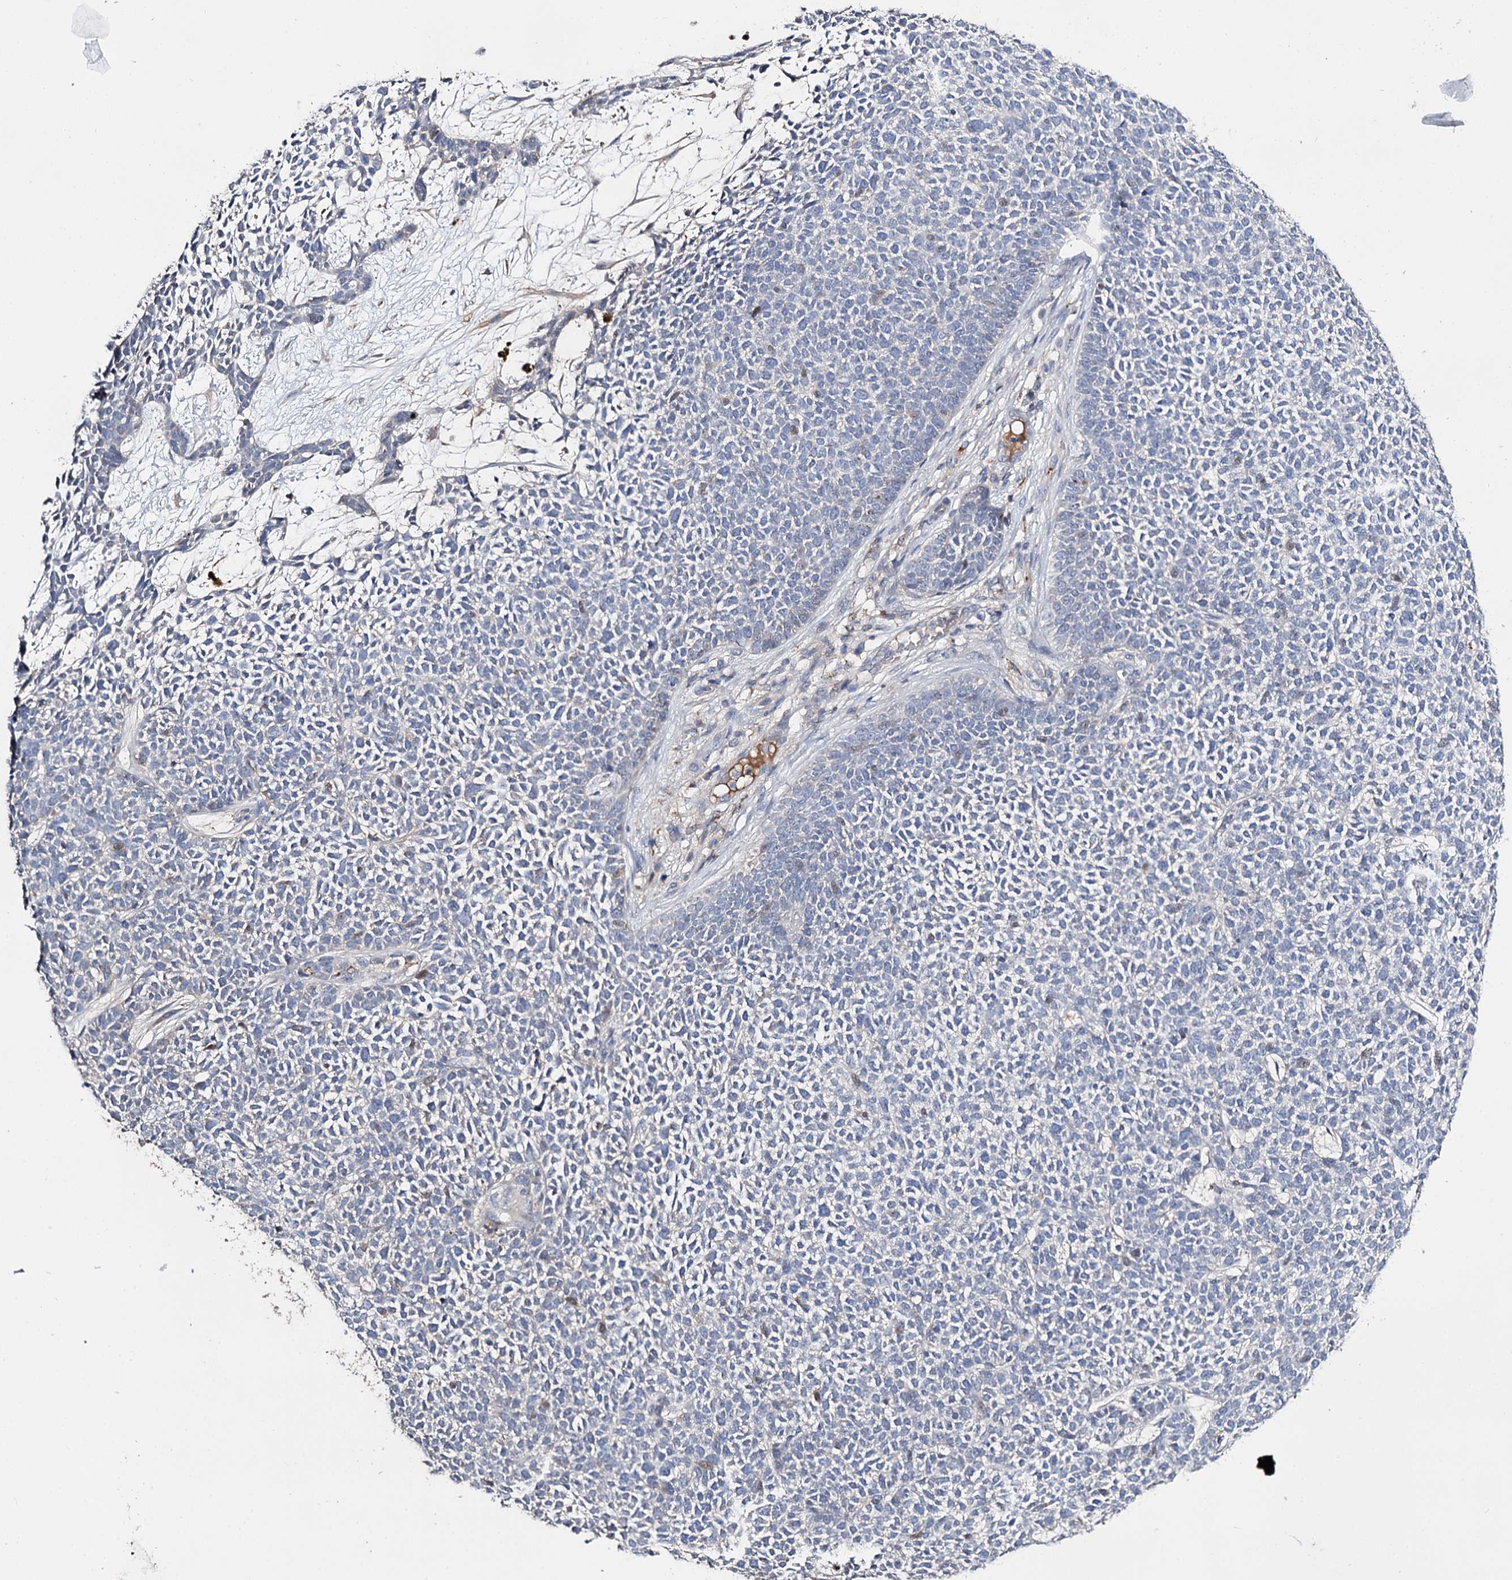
{"staining": {"intensity": "negative", "quantity": "none", "location": "none"}, "tissue": "skin cancer", "cell_type": "Tumor cells", "image_type": "cancer", "snomed": [{"axis": "morphology", "description": "Basal cell carcinoma"}, {"axis": "topography", "description": "Skin"}], "caption": "Immunohistochemistry of skin basal cell carcinoma reveals no expression in tumor cells.", "gene": "DNAH6", "patient": {"sex": "female", "age": 84}}